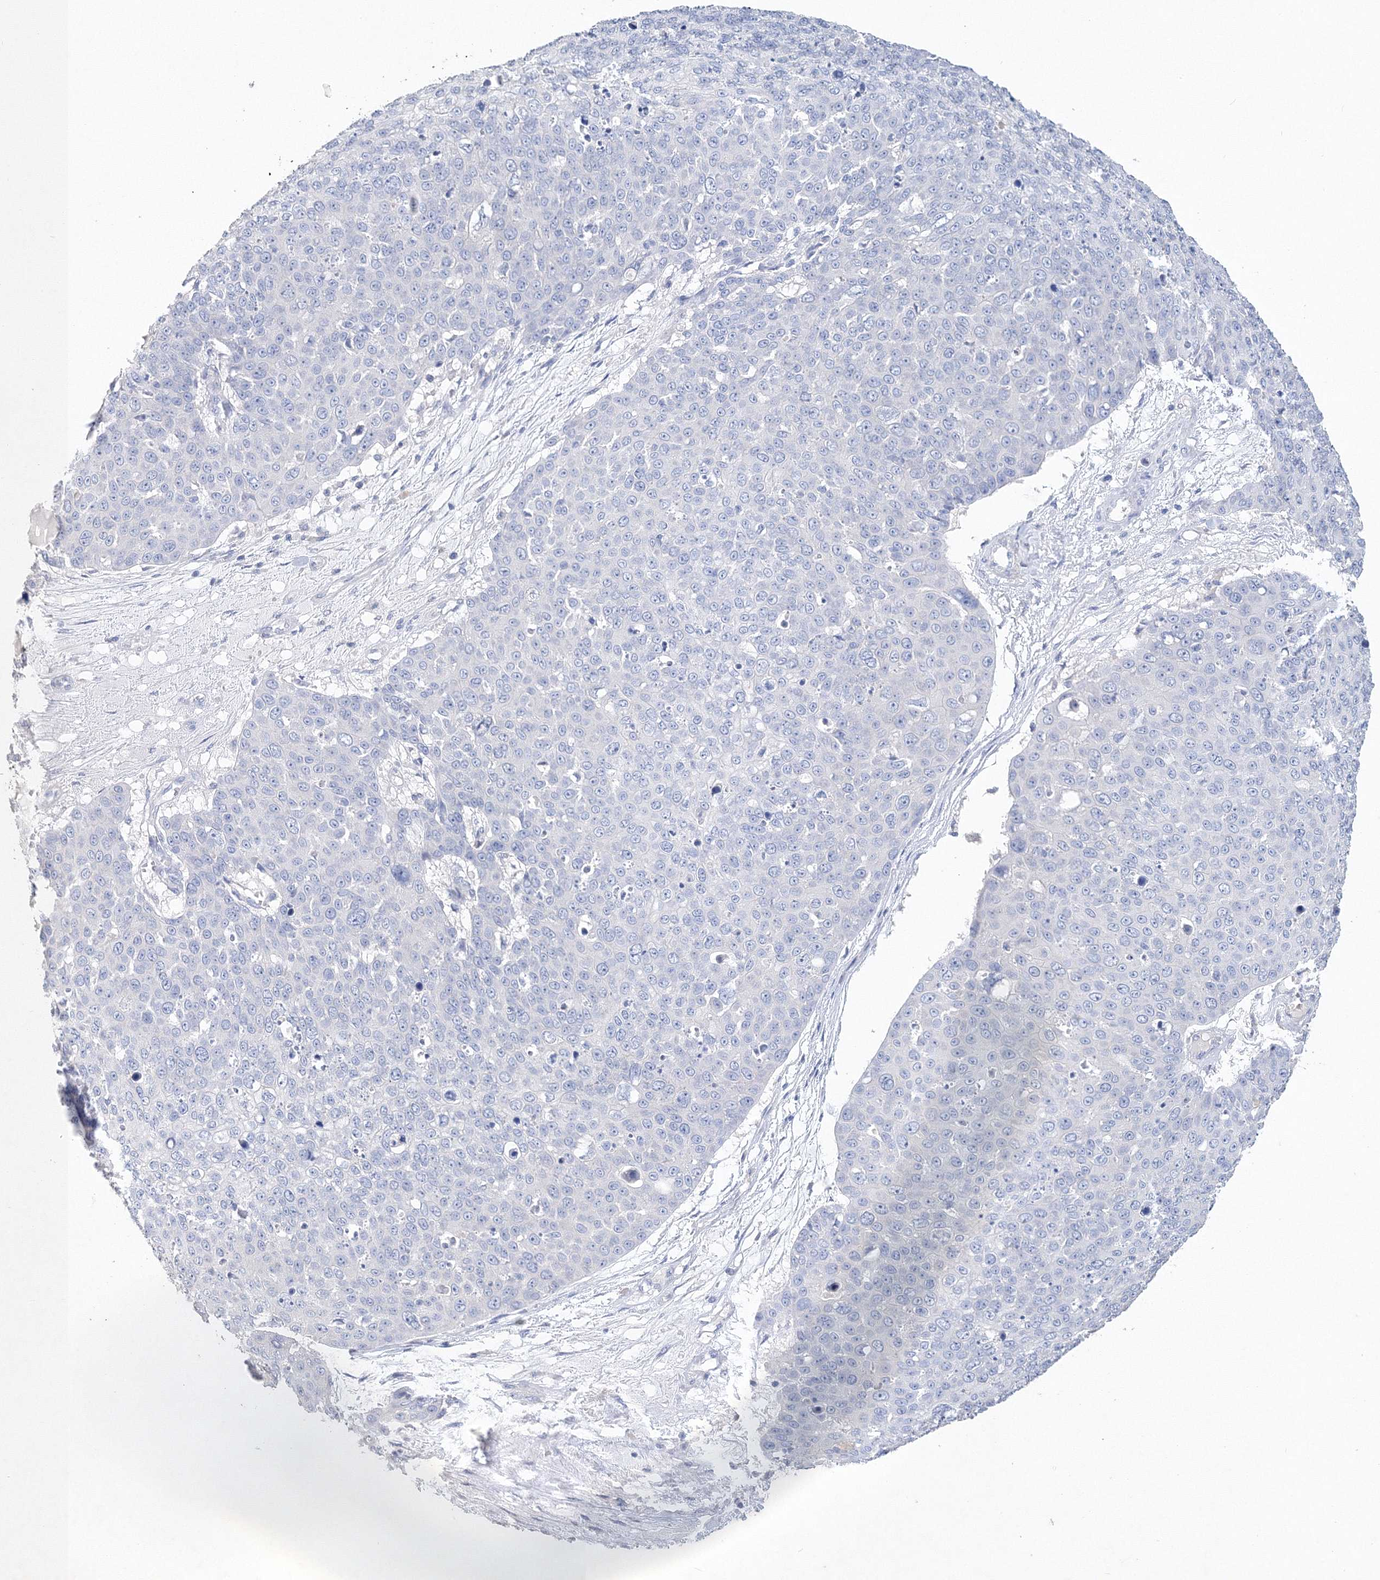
{"staining": {"intensity": "negative", "quantity": "none", "location": "none"}, "tissue": "skin cancer", "cell_type": "Tumor cells", "image_type": "cancer", "snomed": [{"axis": "morphology", "description": "Squamous cell carcinoma, NOS"}, {"axis": "topography", "description": "Skin"}], "caption": "This is an immunohistochemistry photomicrograph of human skin cancer. There is no positivity in tumor cells.", "gene": "OSBPL6", "patient": {"sex": "male", "age": 71}}